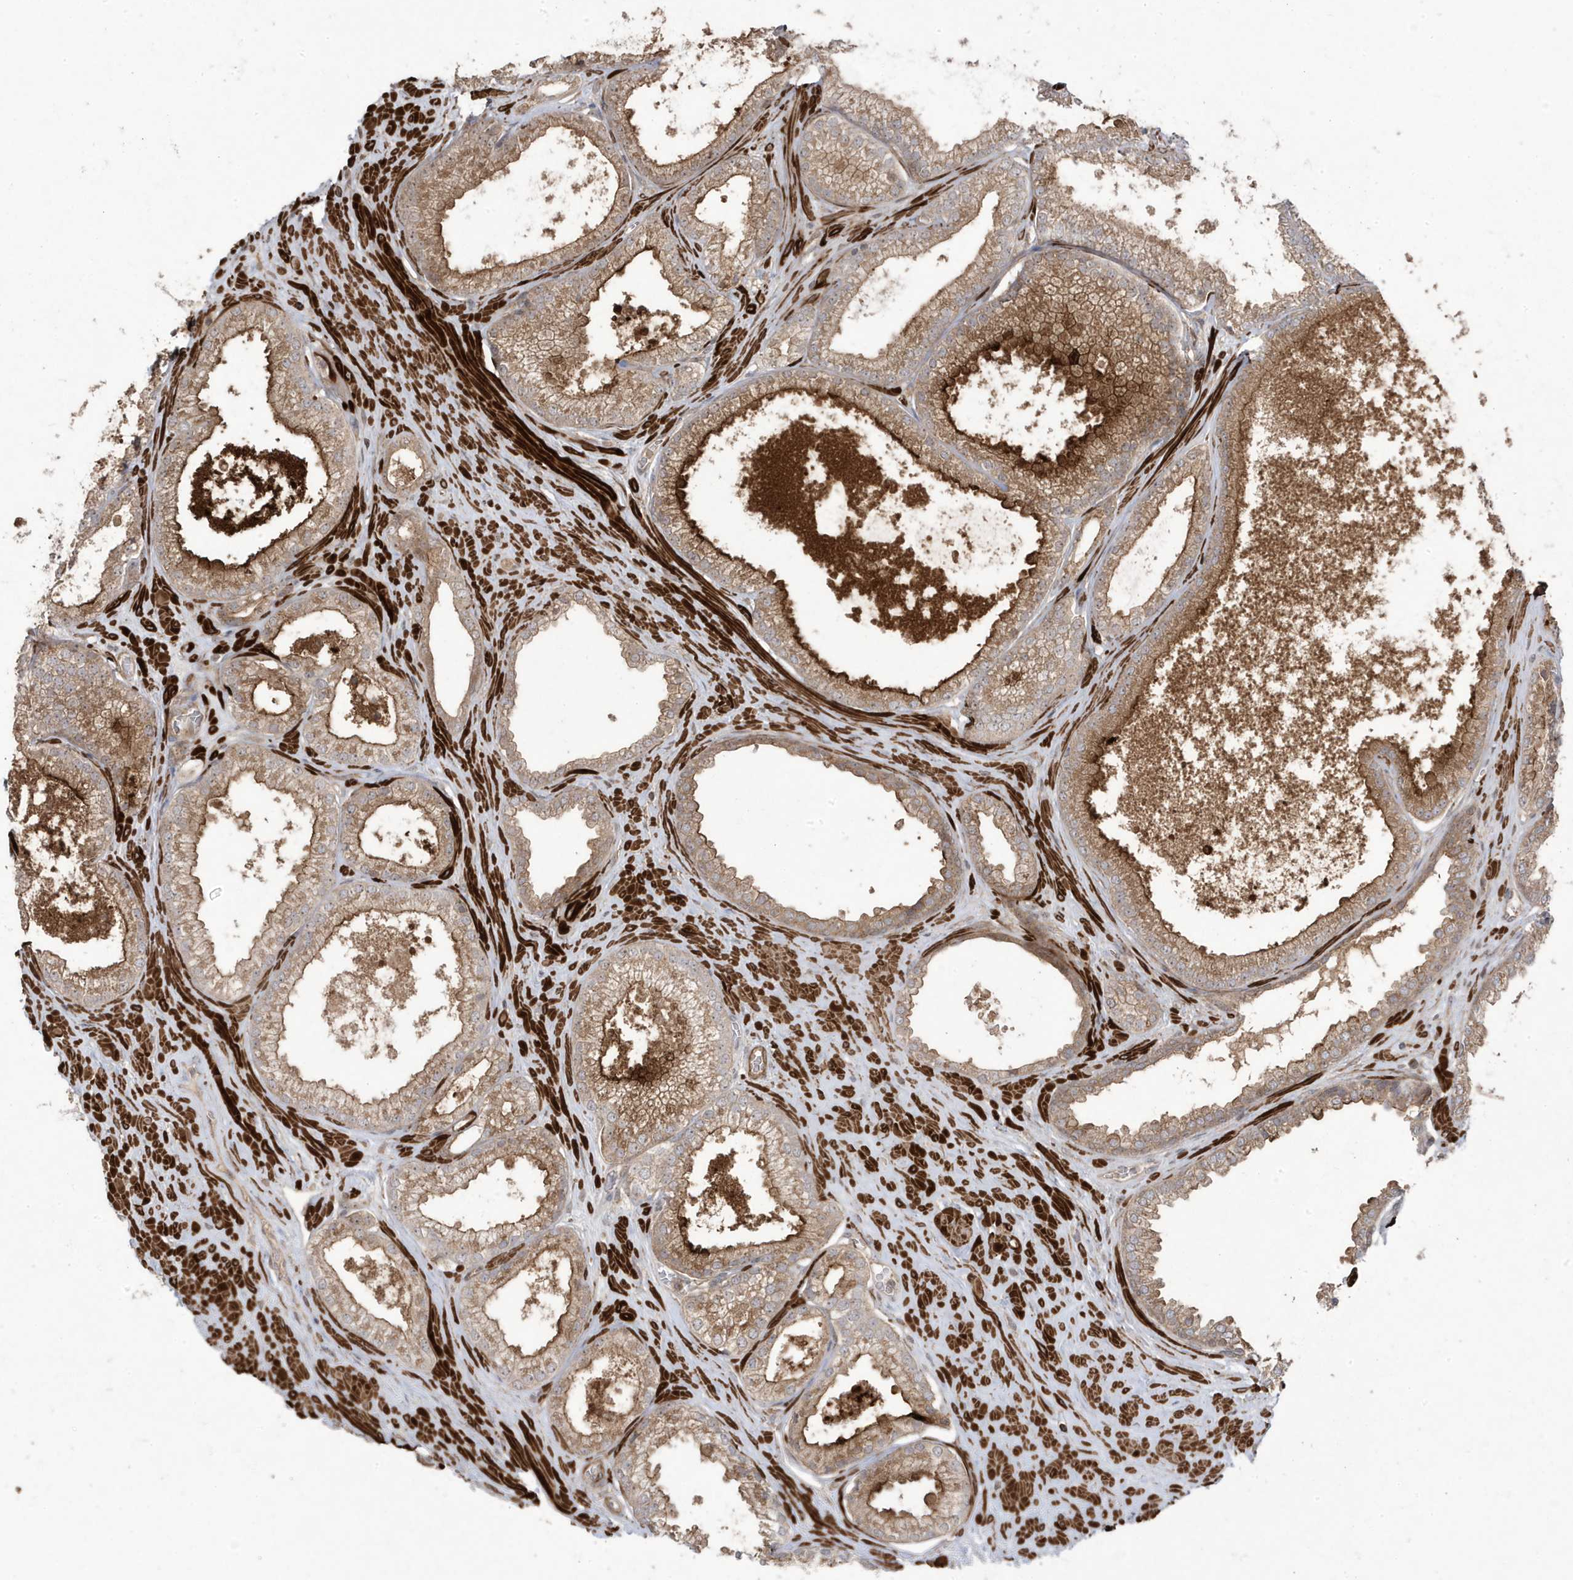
{"staining": {"intensity": "moderate", "quantity": "25%-75%", "location": "cytoplasmic/membranous"}, "tissue": "prostate cancer", "cell_type": "Tumor cells", "image_type": "cancer", "snomed": [{"axis": "morphology", "description": "Adenocarcinoma, Low grade"}, {"axis": "topography", "description": "Prostate"}], "caption": "Immunohistochemical staining of human prostate cancer shows moderate cytoplasmic/membranous protein staining in about 25%-75% of tumor cells.", "gene": "CETN3", "patient": {"sex": "male", "age": 62}}